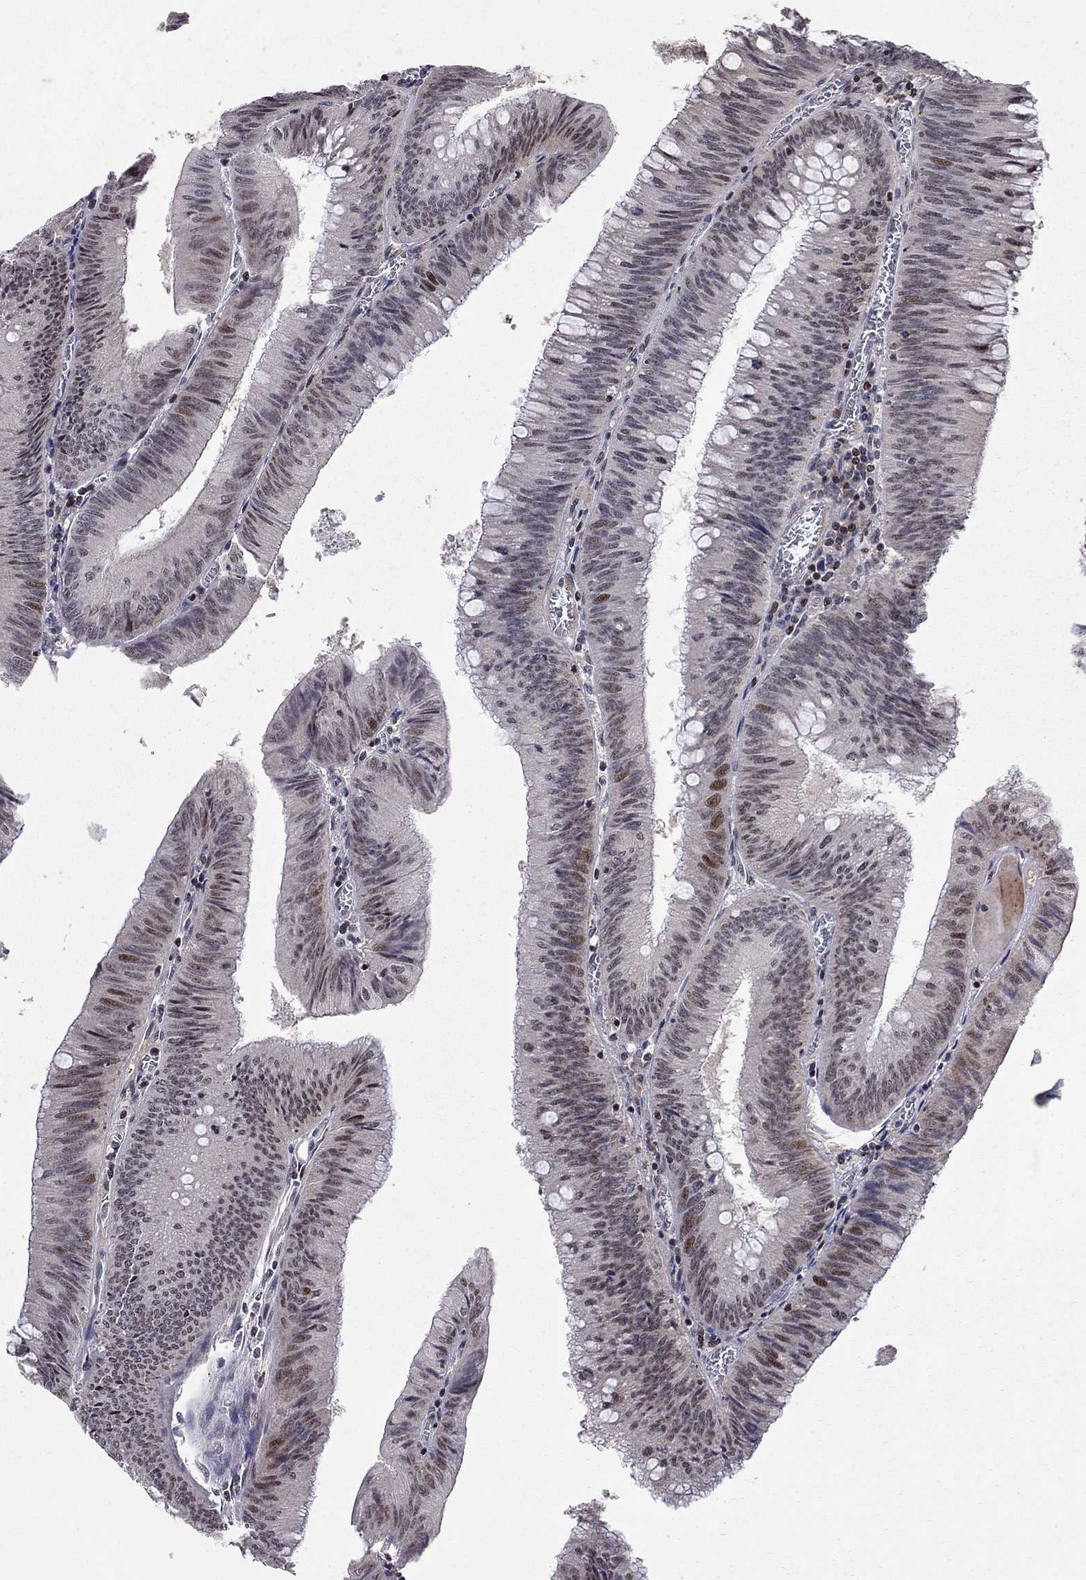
{"staining": {"intensity": "moderate", "quantity": "<25%", "location": "nuclear"}, "tissue": "colorectal cancer", "cell_type": "Tumor cells", "image_type": "cancer", "snomed": [{"axis": "morphology", "description": "Adenocarcinoma, NOS"}, {"axis": "topography", "description": "Rectum"}], "caption": "Protein analysis of colorectal cancer (adenocarcinoma) tissue displays moderate nuclear expression in approximately <25% of tumor cells. The staining was performed using DAB, with brown indicating positive protein expression. Nuclei are stained blue with hematoxylin.", "gene": "HDAC3", "patient": {"sex": "female", "age": 72}}